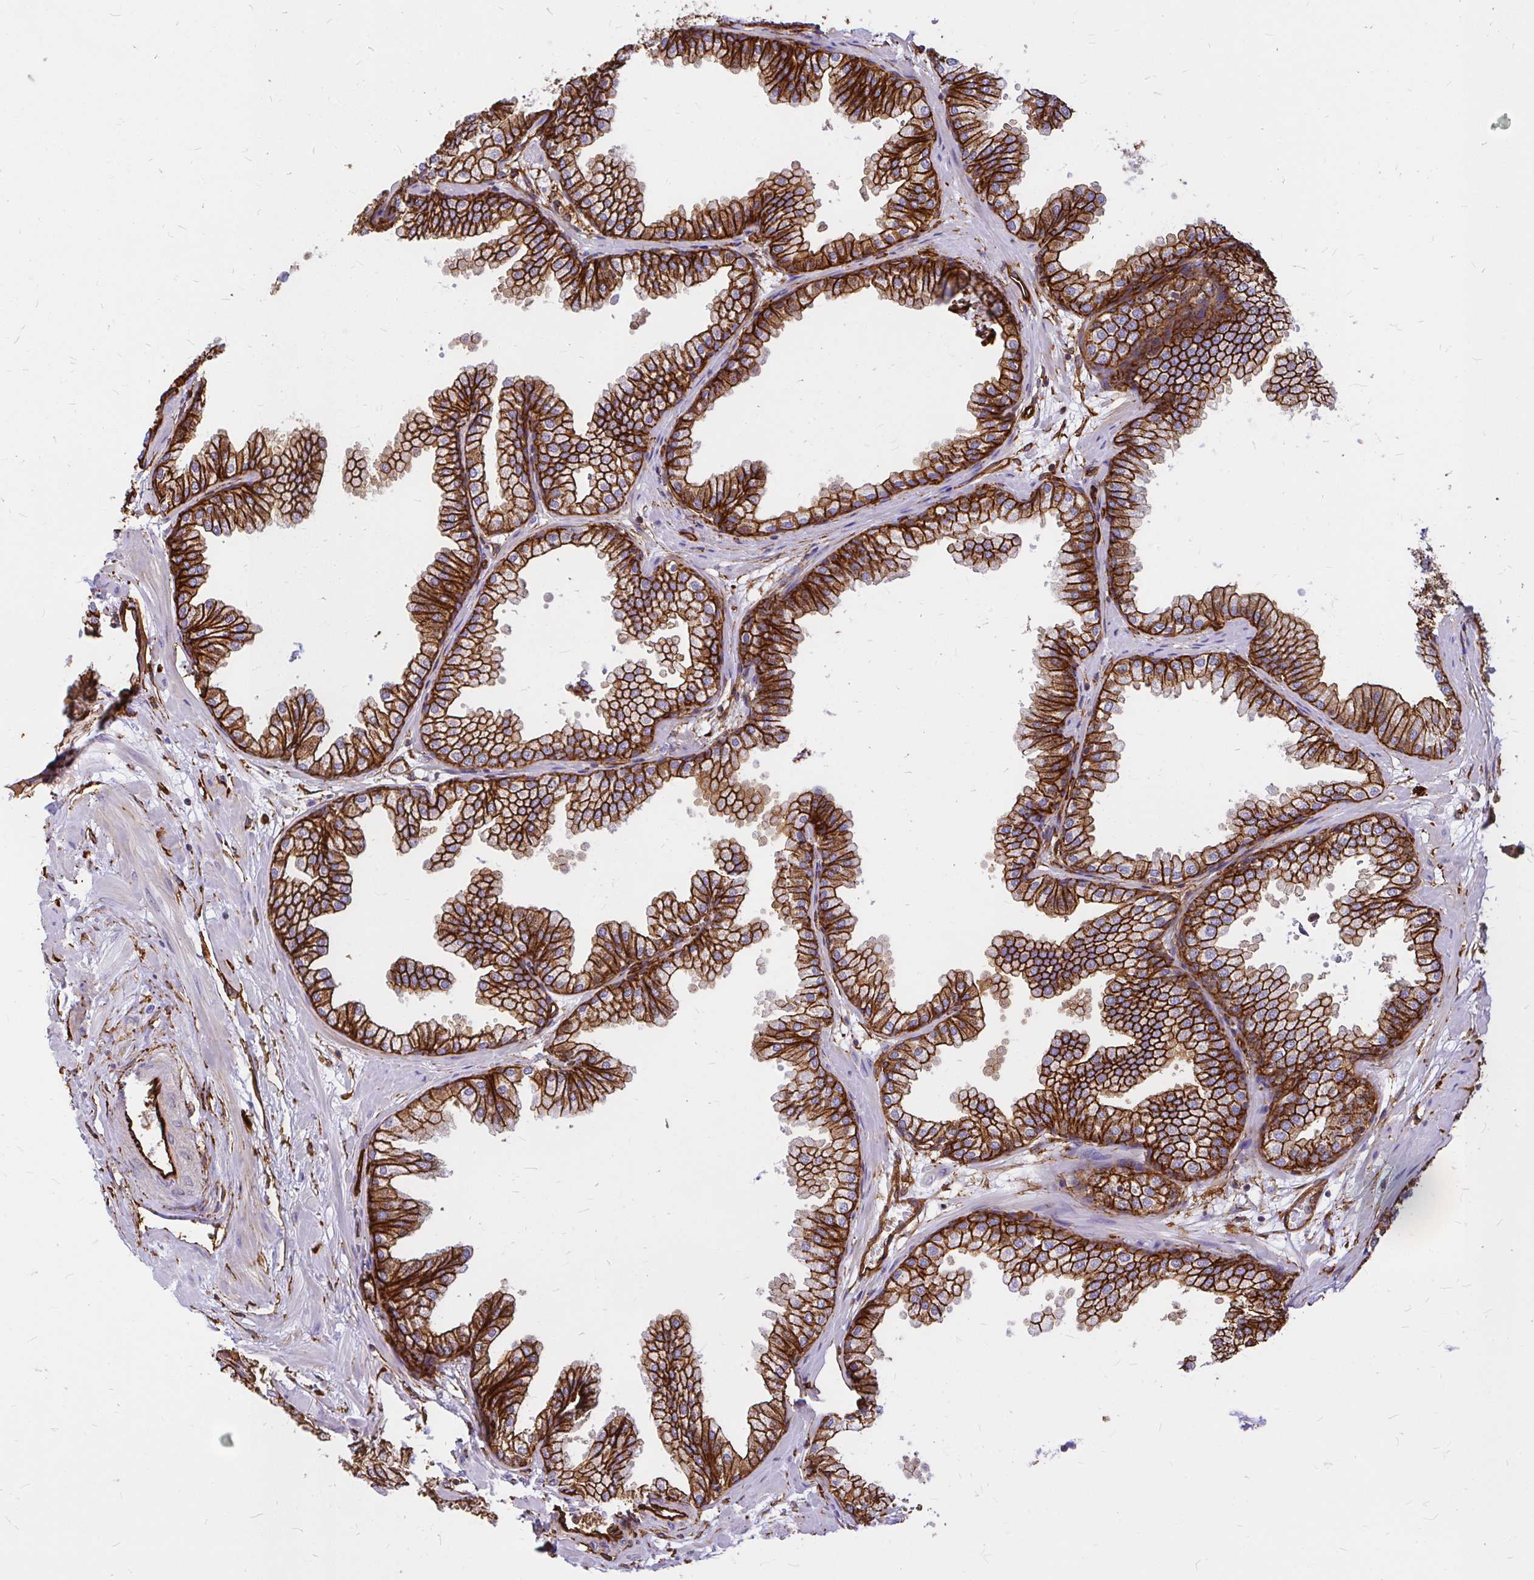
{"staining": {"intensity": "strong", "quantity": ">75%", "location": "cytoplasmic/membranous"}, "tissue": "prostate", "cell_type": "Glandular cells", "image_type": "normal", "snomed": [{"axis": "morphology", "description": "Normal tissue, NOS"}, {"axis": "topography", "description": "Prostate"}], "caption": "DAB (3,3'-diaminobenzidine) immunohistochemical staining of unremarkable prostate displays strong cytoplasmic/membranous protein positivity in approximately >75% of glandular cells.", "gene": "MAP1LC3B2", "patient": {"sex": "male", "age": 37}}